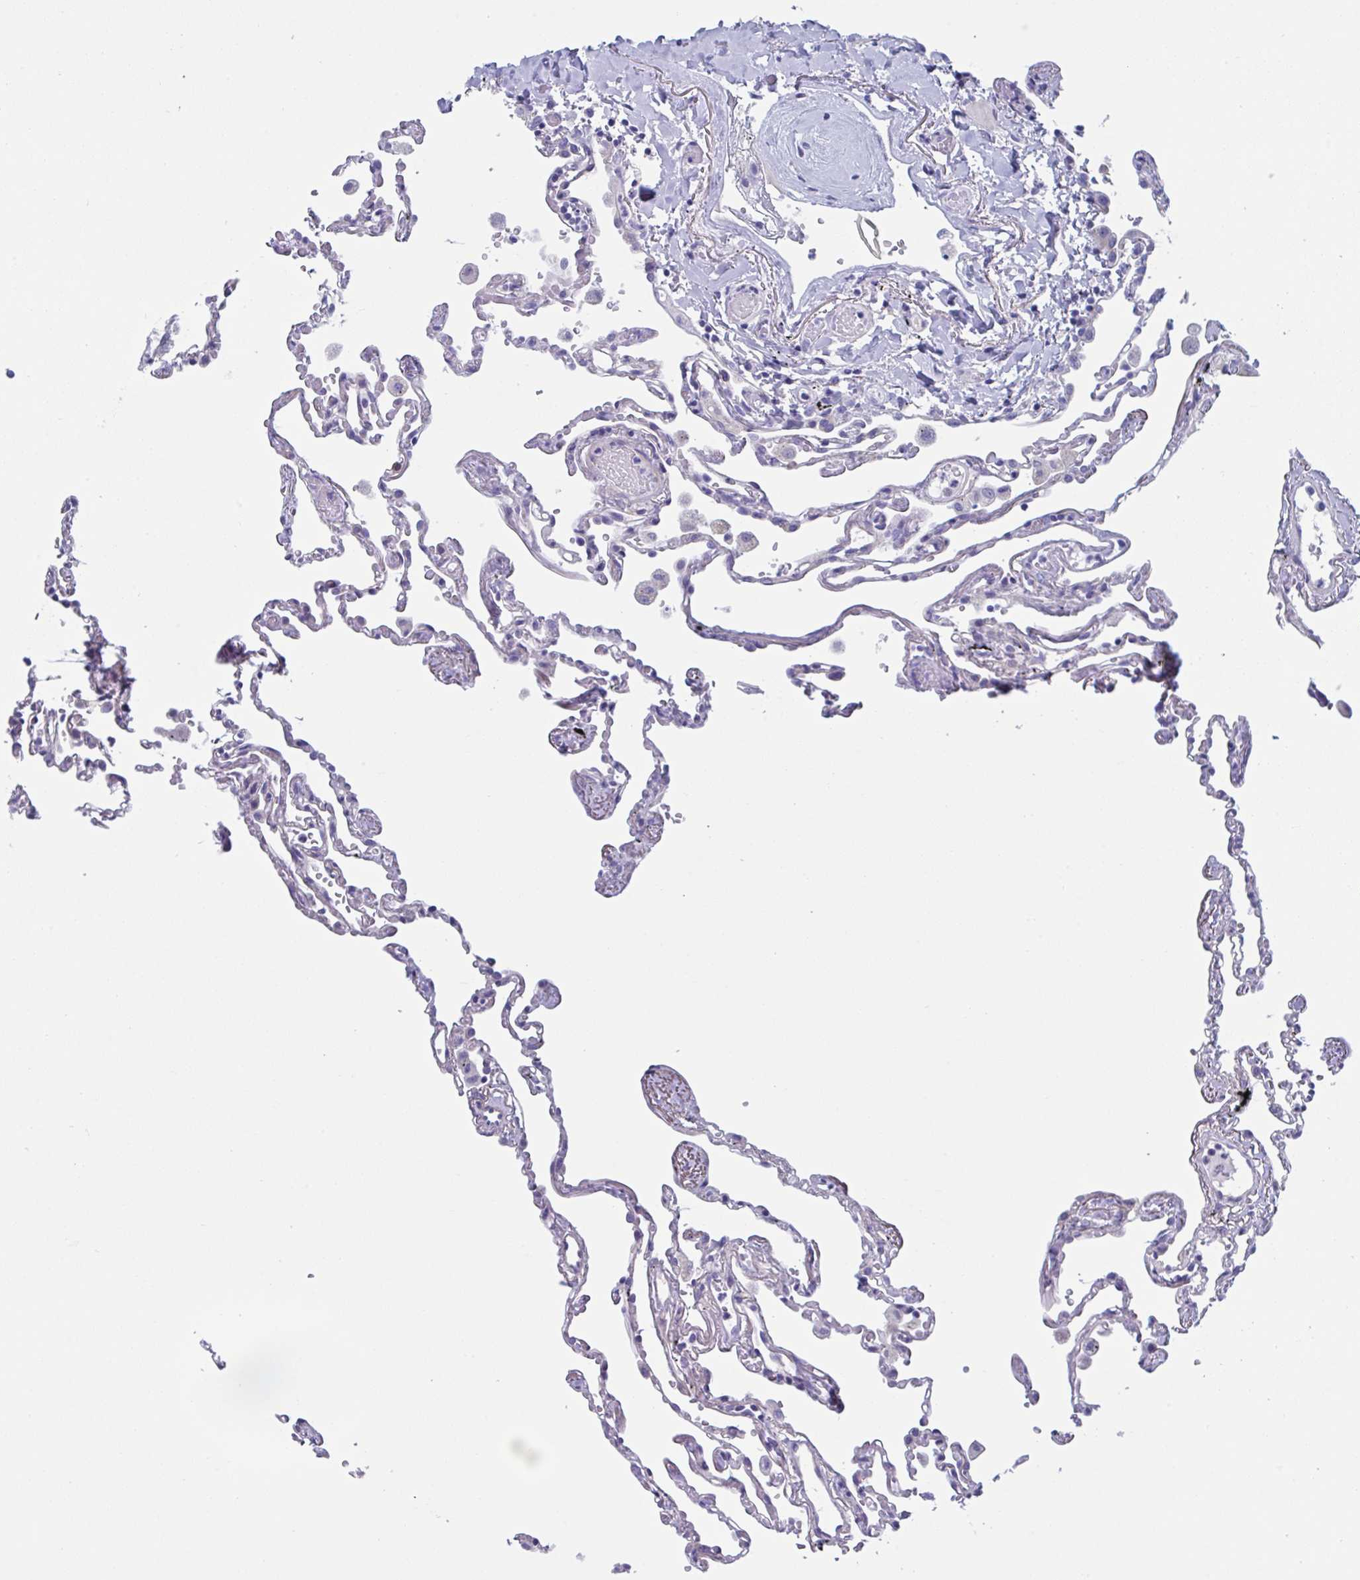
{"staining": {"intensity": "negative", "quantity": "none", "location": "none"}, "tissue": "lung", "cell_type": "Alveolar cells", "image_type": "normal", "snomed": [{"axis": "morphology", "description": "Normal tissue, NOS"}, {"axis": "topography", "description": "Lung"}], "caption": "An immunohistochemistry photomicrograph of benign lung is shown. There is no staining in alveolar cells of lung. (DAB (3,3'-diaminobenzidine) immunohistochemistry, high magnification).", "gene": "LPIN3", "patient": {"sex": "female", "age": 67}}